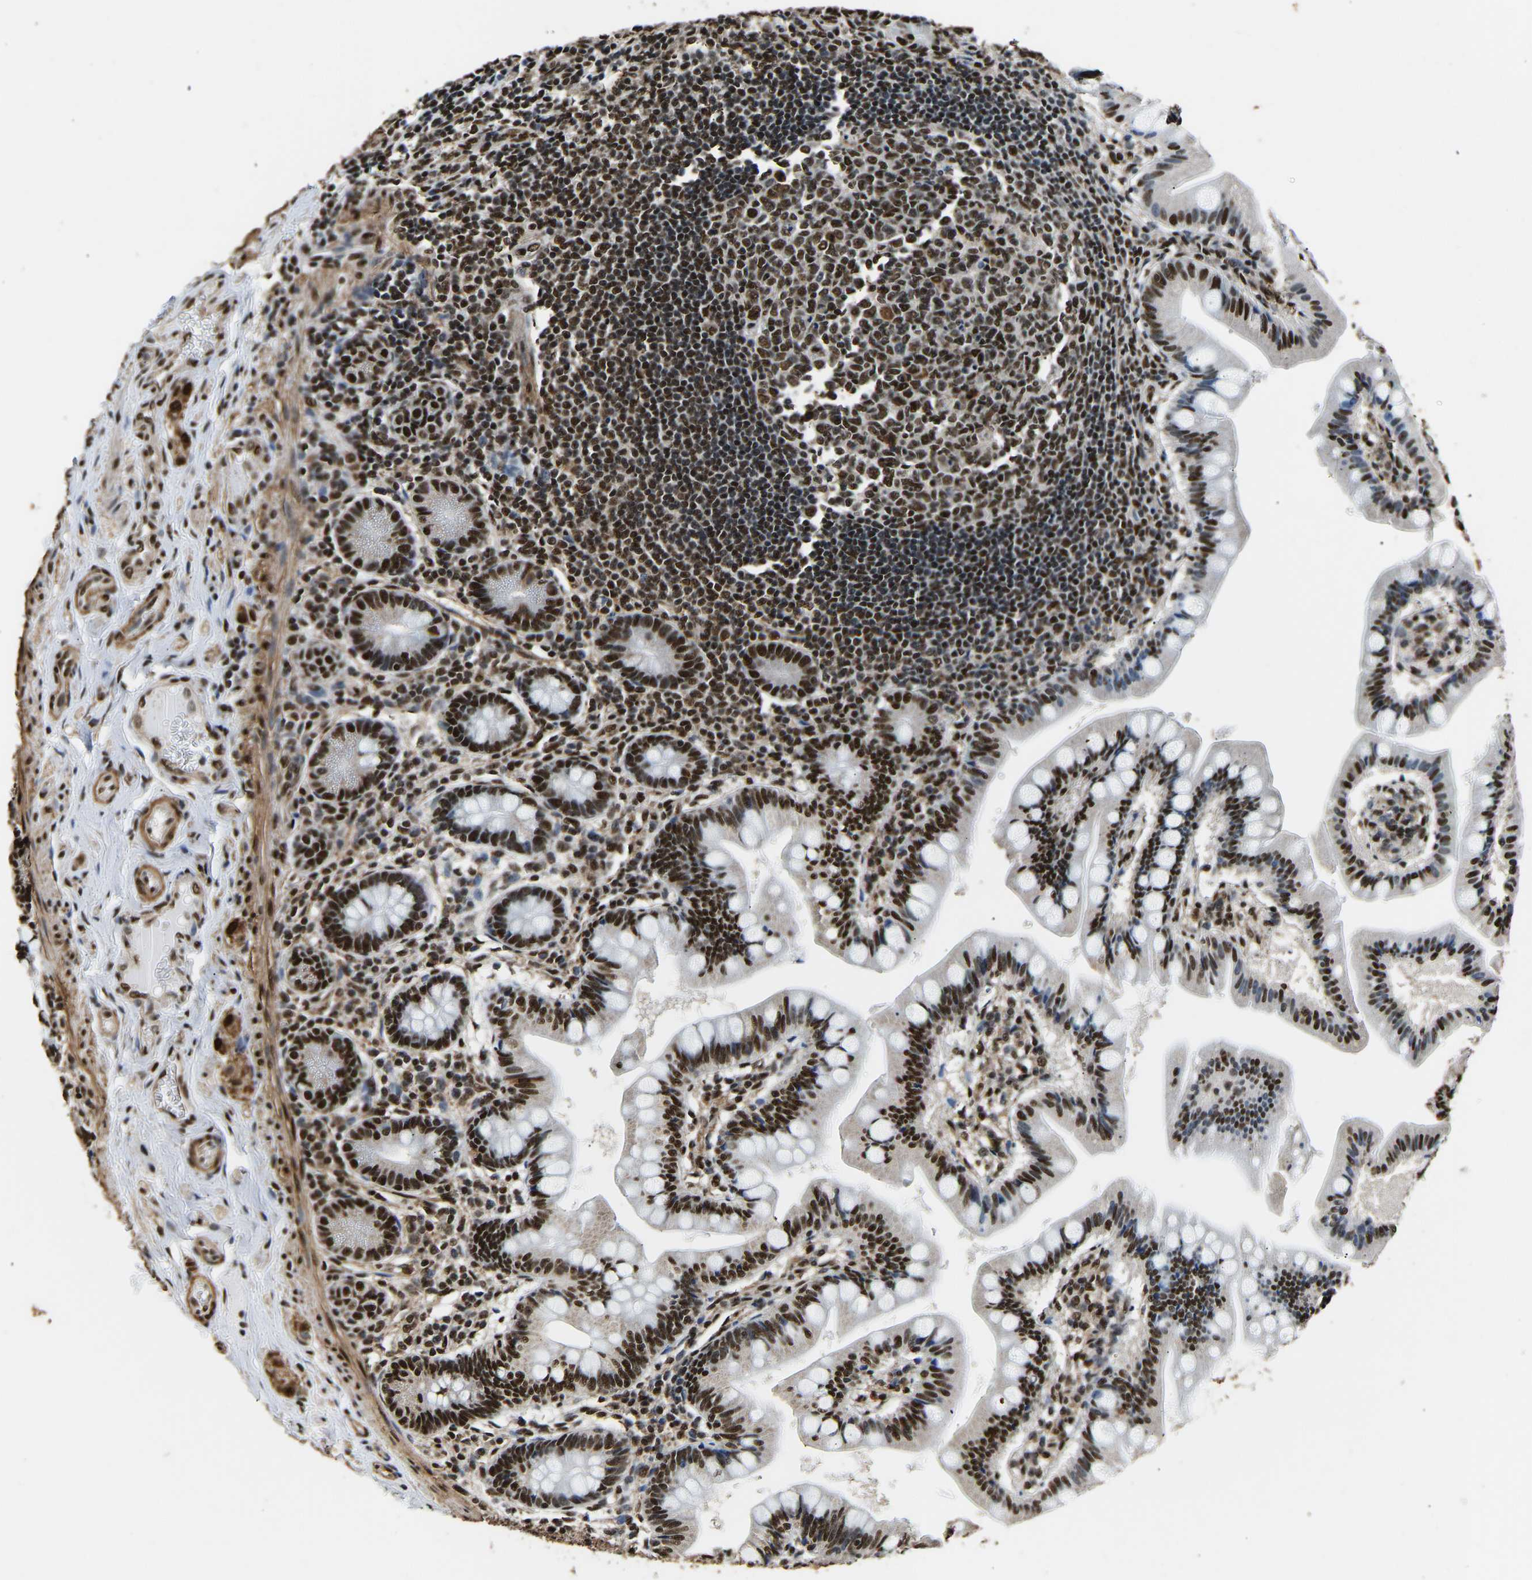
{"staining": {"intensity": "strong", "quantity": ">75%", "location": "nuclear"}, "tissue": "small intestine", "cell_type": "Glandular cells", "image_type": "normal", "snomed": [{"axis": "morphology", "description": "Normal tissue, NOS"}, {"axis": "topography", "description": "Small intestine"}], "caption": "Protein staining shows strong nuclear positivity in about >75% of glandular cells in normal small intestine. Using DAB (brown) and hematoxylin (blue) stains, captured at high magnification using brightfield microscopy.", "gene": "SAFB", "patient": {"sex": "male", "age": 7}}